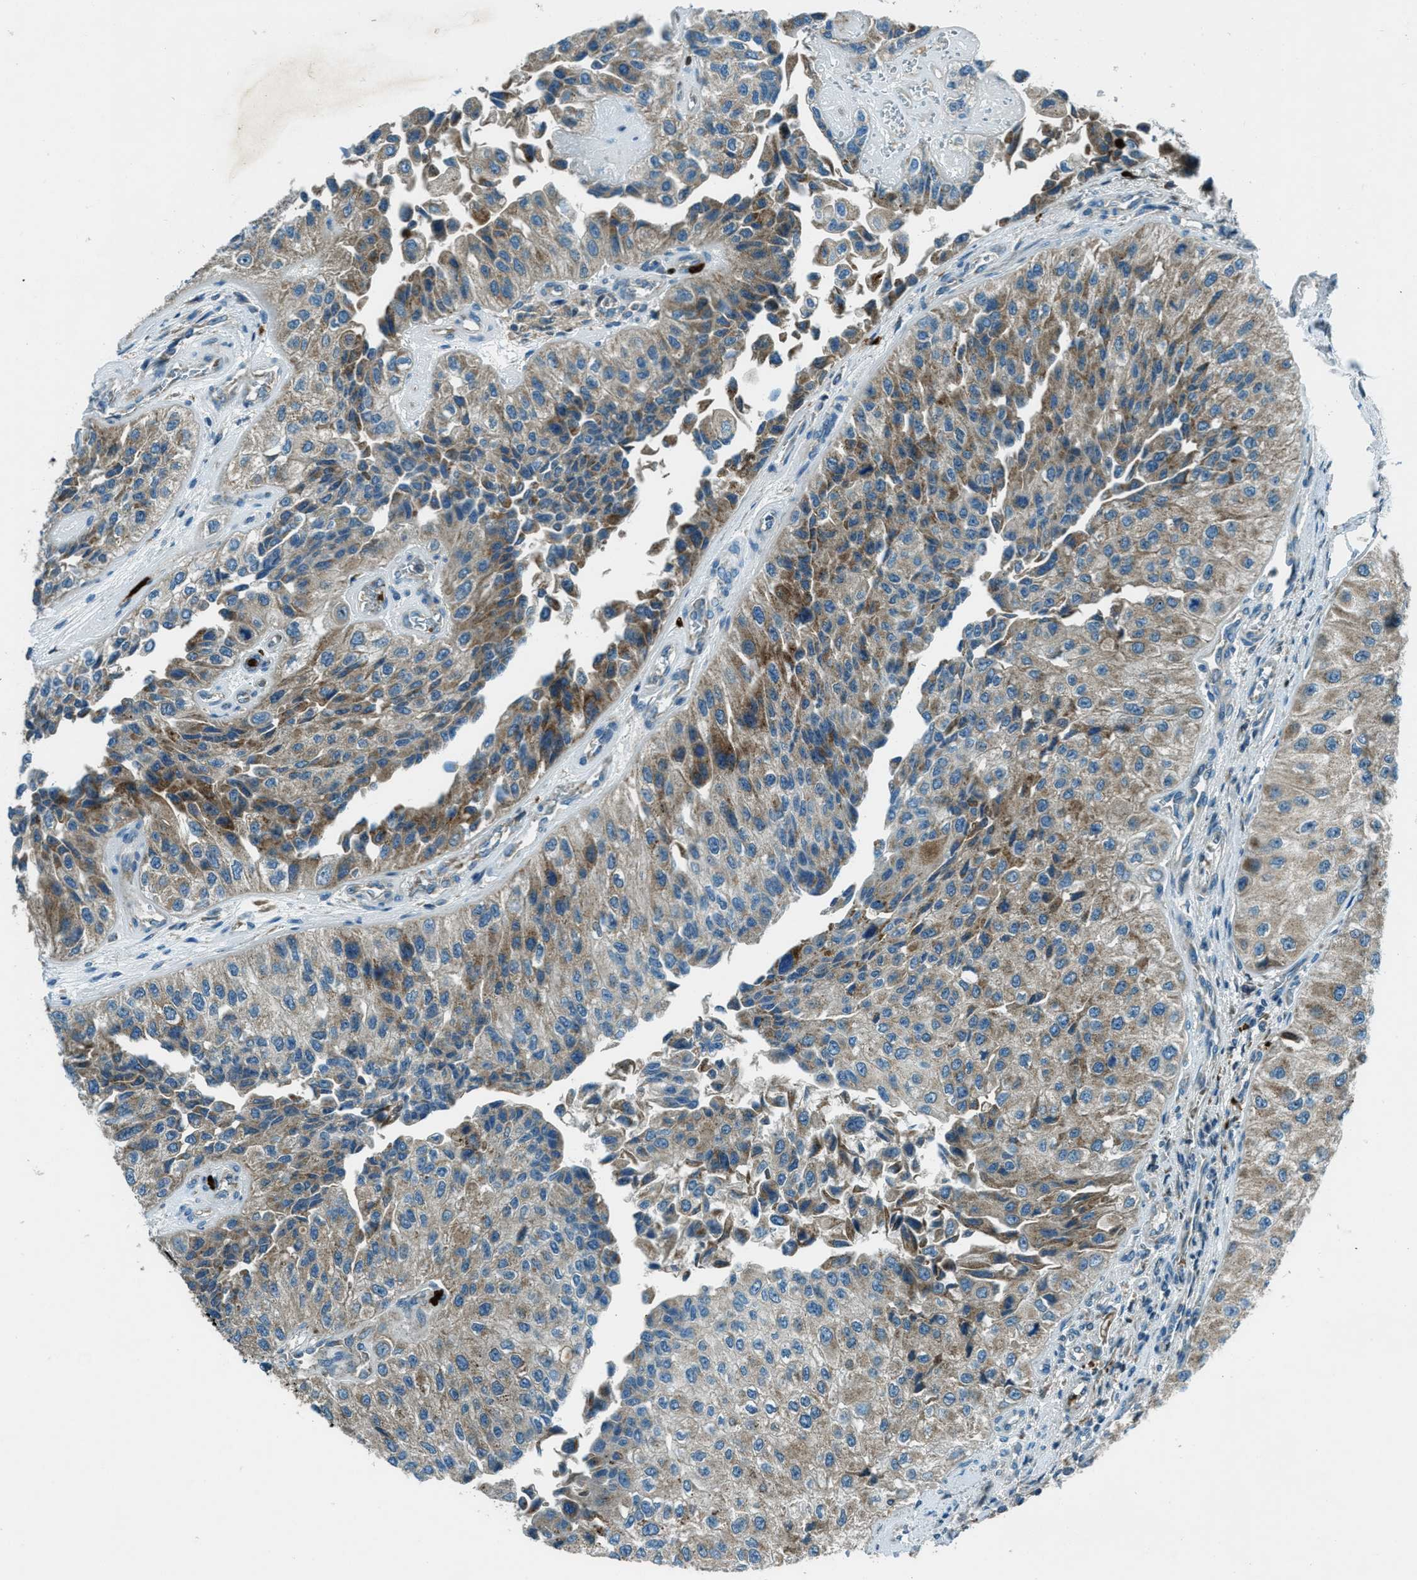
{"staining": {"intensity": "moderate", "quantity": "25%-75%", "location": "cytoplasmic/membranous"}, "tissue": "urothelial cancer", "cell_type": "Tumor cells", "image_type": "cancer", "snomed": [{"axis": "morphology", "description": "Urothelial carcinoma, High grade"}, {"axis": "topography", "description": "Kidney"}, {"axis": "topography", "description": "Urinary bladder"}], "caption": "High-grade urothelial carcinoma tissue demonstrates moderate cytoplasmic/membranous positivity in approximately 25%-75% of tumor cells, visualized by immunohistochemistry.", "gene": "FAR1", "patient": {"sex": "male", "age": 77}}